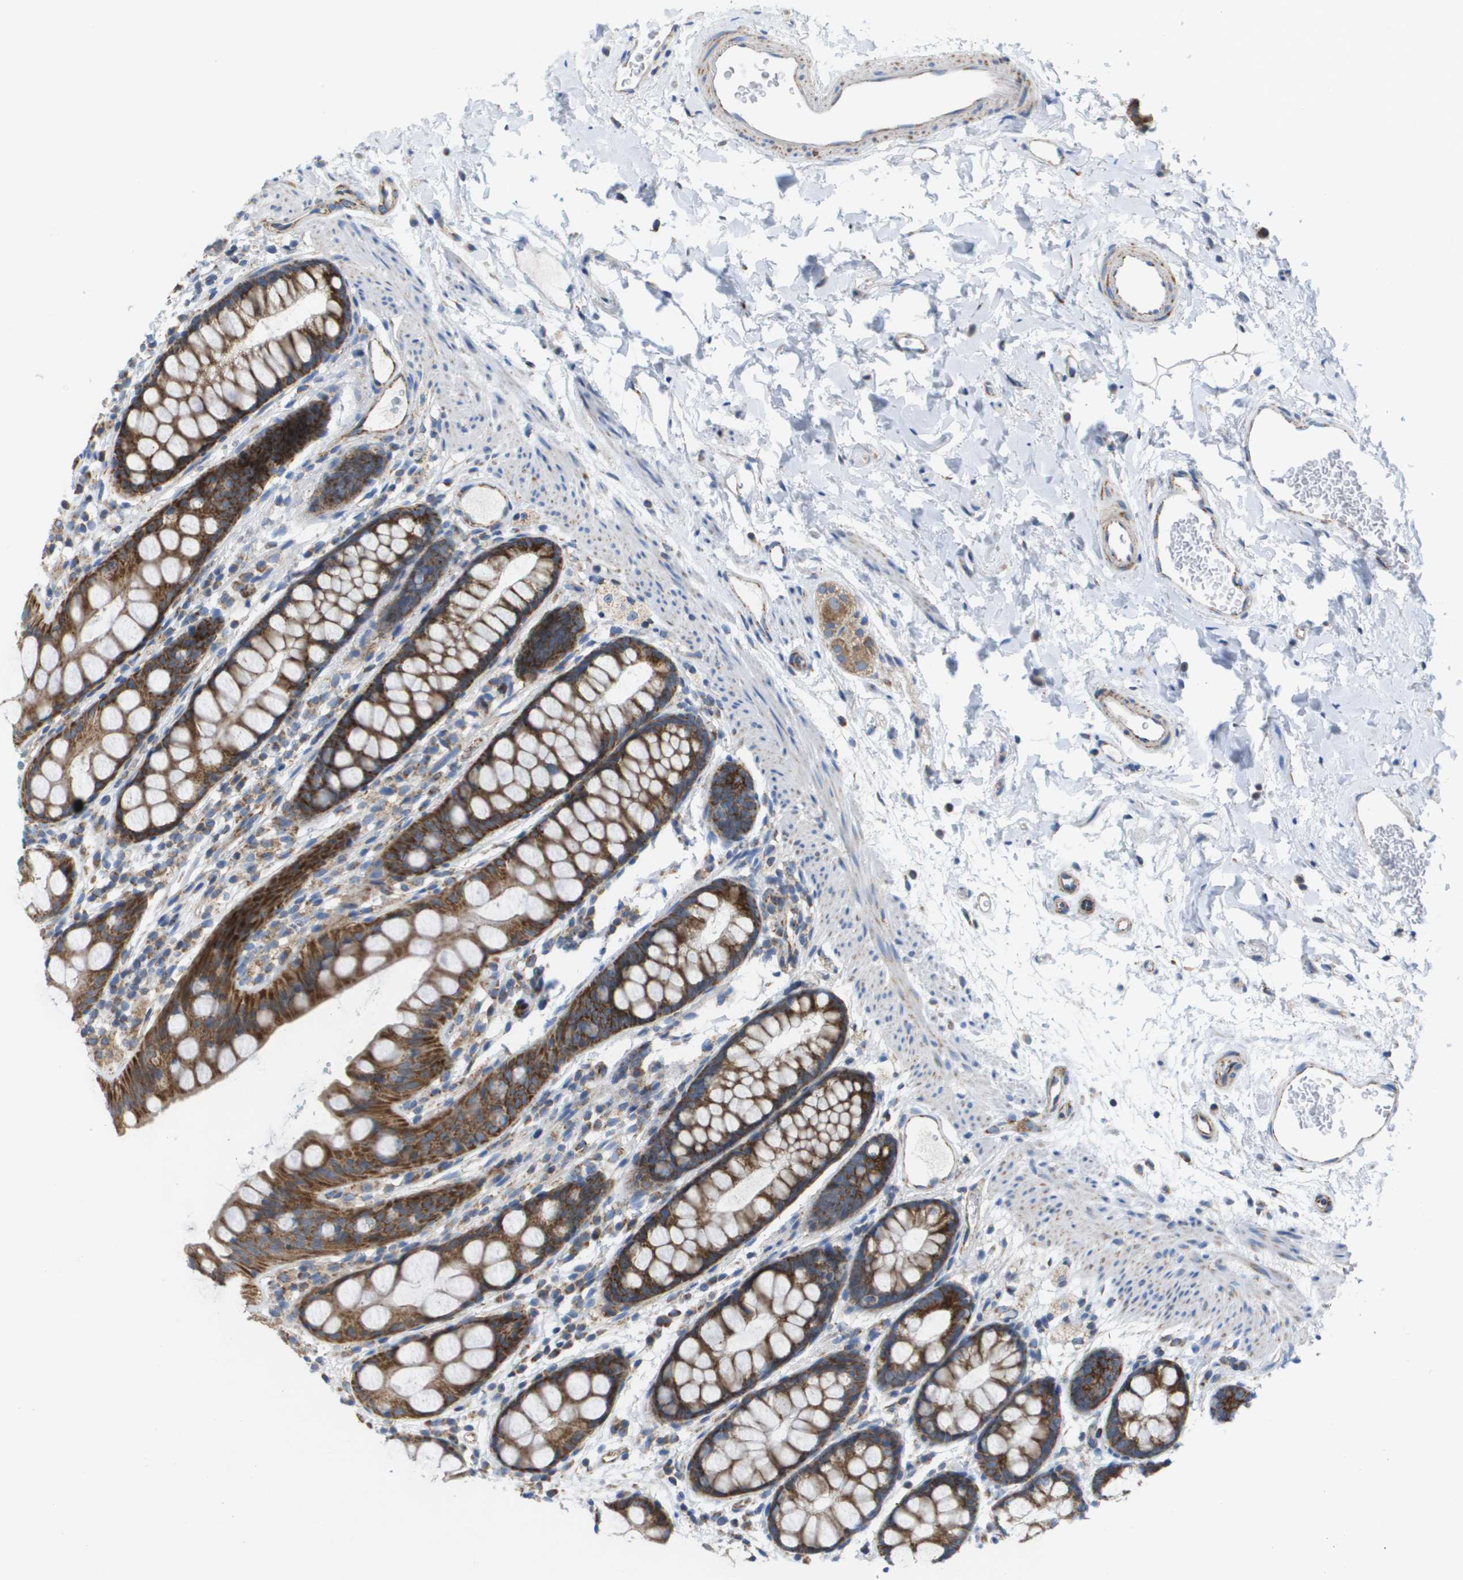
{"staining": {"intensity": "strong", "quantity": ">75%", "location": "cytoplasmic/membranous"}, "tissue": "rectum", "cell_type": "Glandular cells", "image_type": "normal", "snomed": [{"axis": "morphology", "description": "Normal tissue, NOS"}, {"axis": "topography", "description": "Rectum"}], "caption": "Immunohistochemical staining of normal human rectum exhibits strong cytoplasmic/membranous protein positivity in approximately >75% of glandular cells.", "gene": "FIS1", "patient": {"sex": "female", "age": 65}}